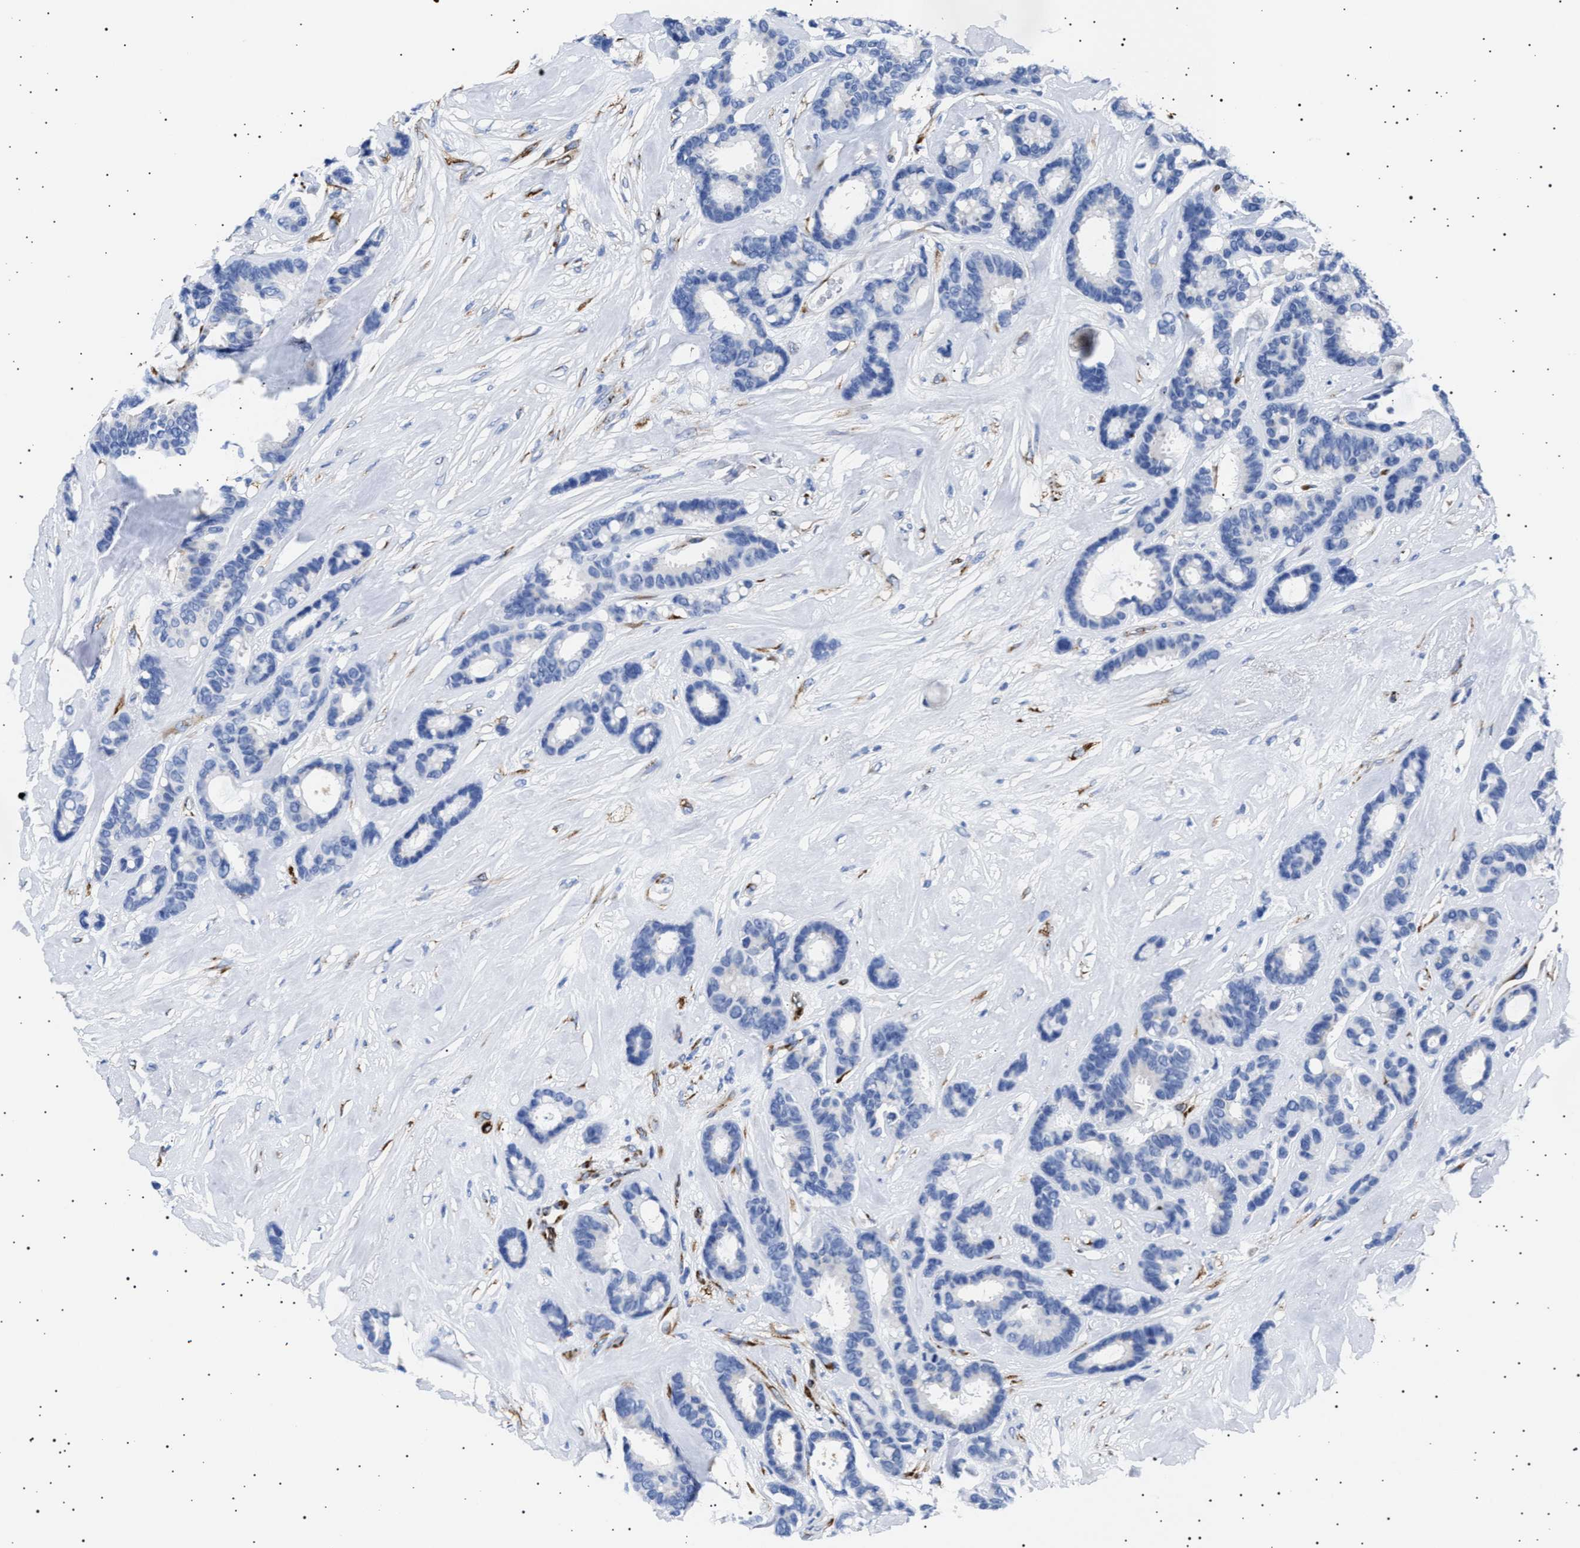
{"staining": {"intensity": "negative", "quantity": "none", "location": "none"}, "tissue": "breast cancer", "cell_type": "Tumor cells", "image_type": "cancer", "snomed": [{"axis": "morphology", "description": "Duct carcinoma"}, {"axis": "topography", "description": "Breast"}], "caption": "DAB (3,3'-diaminobenzidine) immunohistochemical staining of breast invasive ductal carcinoma demonstrates no significant expression in tumor cells.", "gene": "HEMGN", "patient": {"sex": "female", "age": 87}}